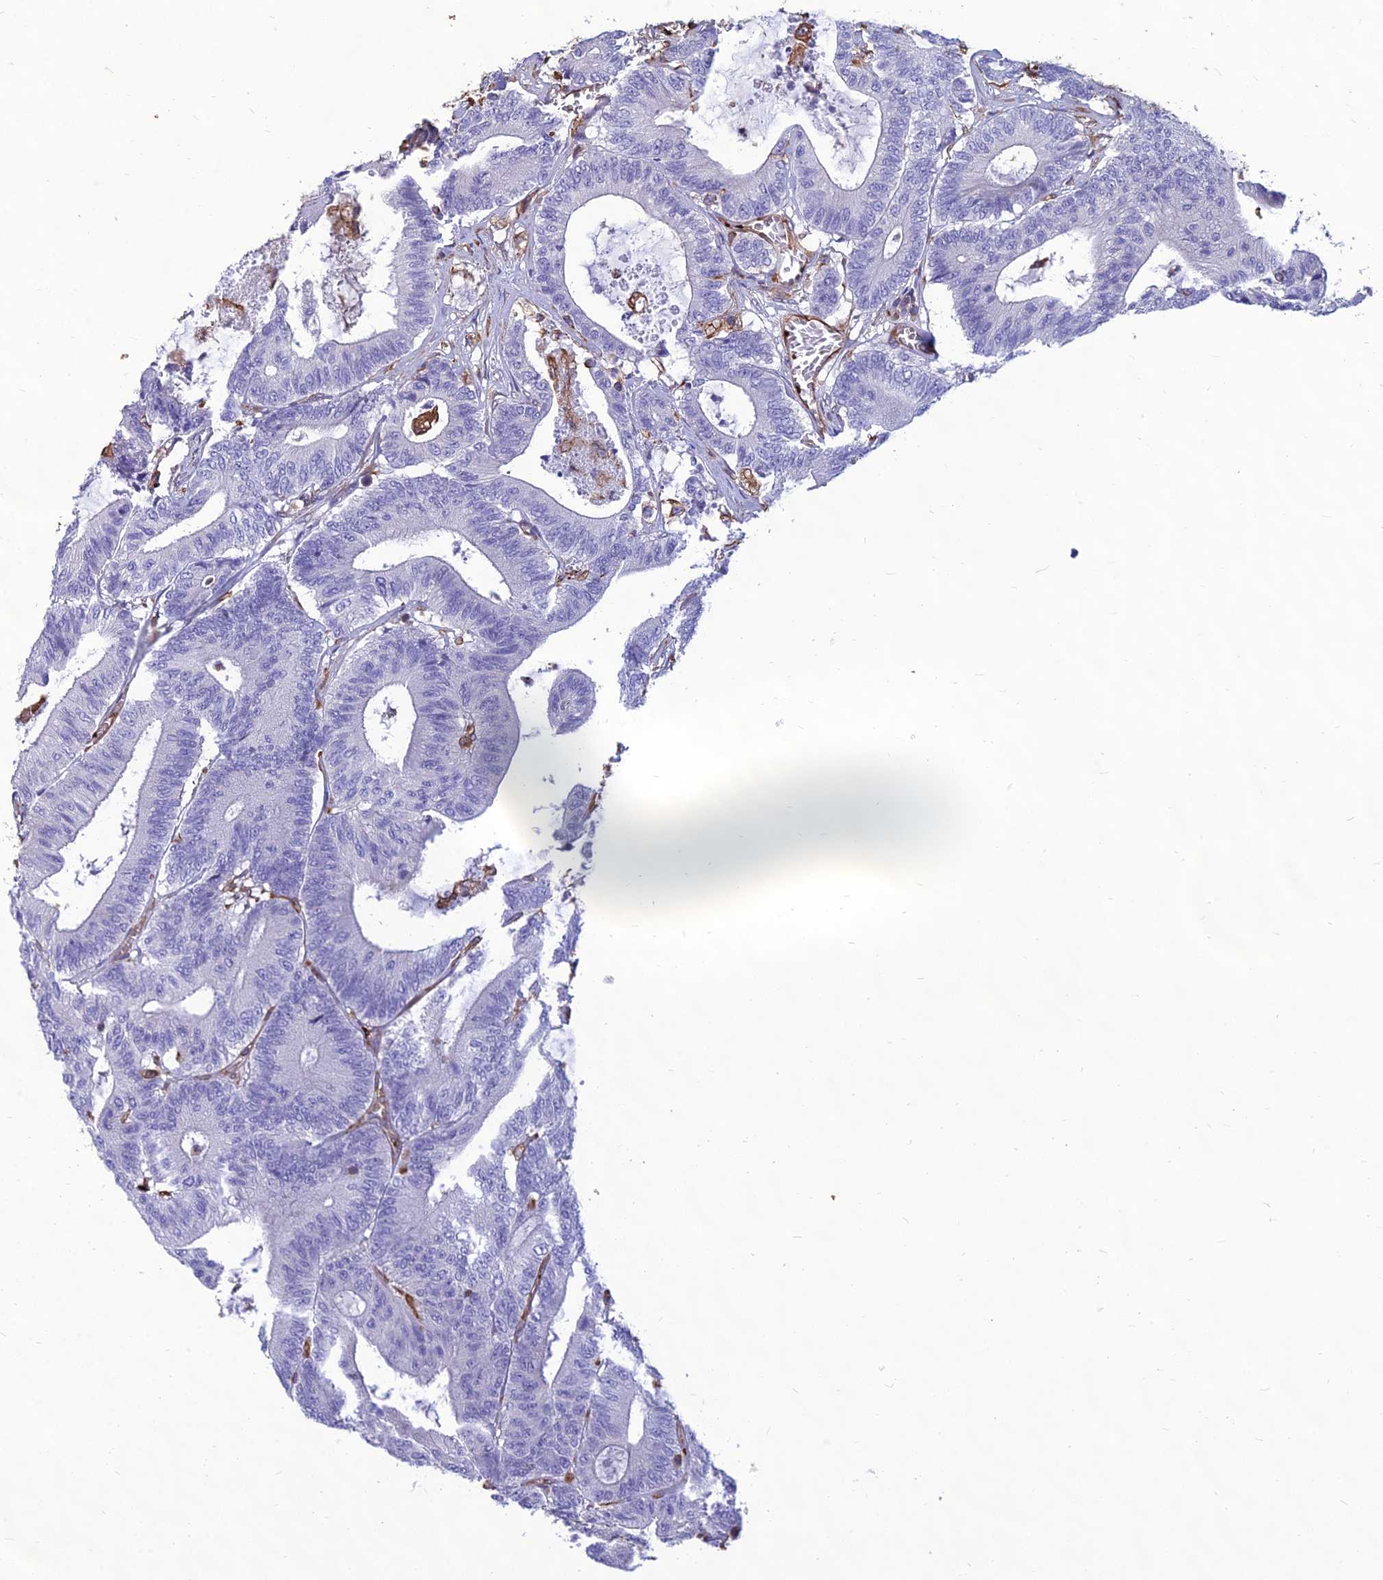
{"staining": {"intensity": "negative", "quantity": "none", "location": "none"}, "tissue": "colorectal cancer", "cell_type": "Tumor cells", "image_type": "cancer", "snomed": [{"axis": "morphology", "description": "Adenocarcinoma, NOS"}, {"axis": "topography", "description": "Colon"}], "caption": "The immunohistochemistry (IHC) photomicrograph has no significant positivity in tumor cells of colorectal adenocarcinoma tissue. Nuclei are stained in blue.", "gene": "PSMD11", "patient": {"sex": "female", "age": 84}}